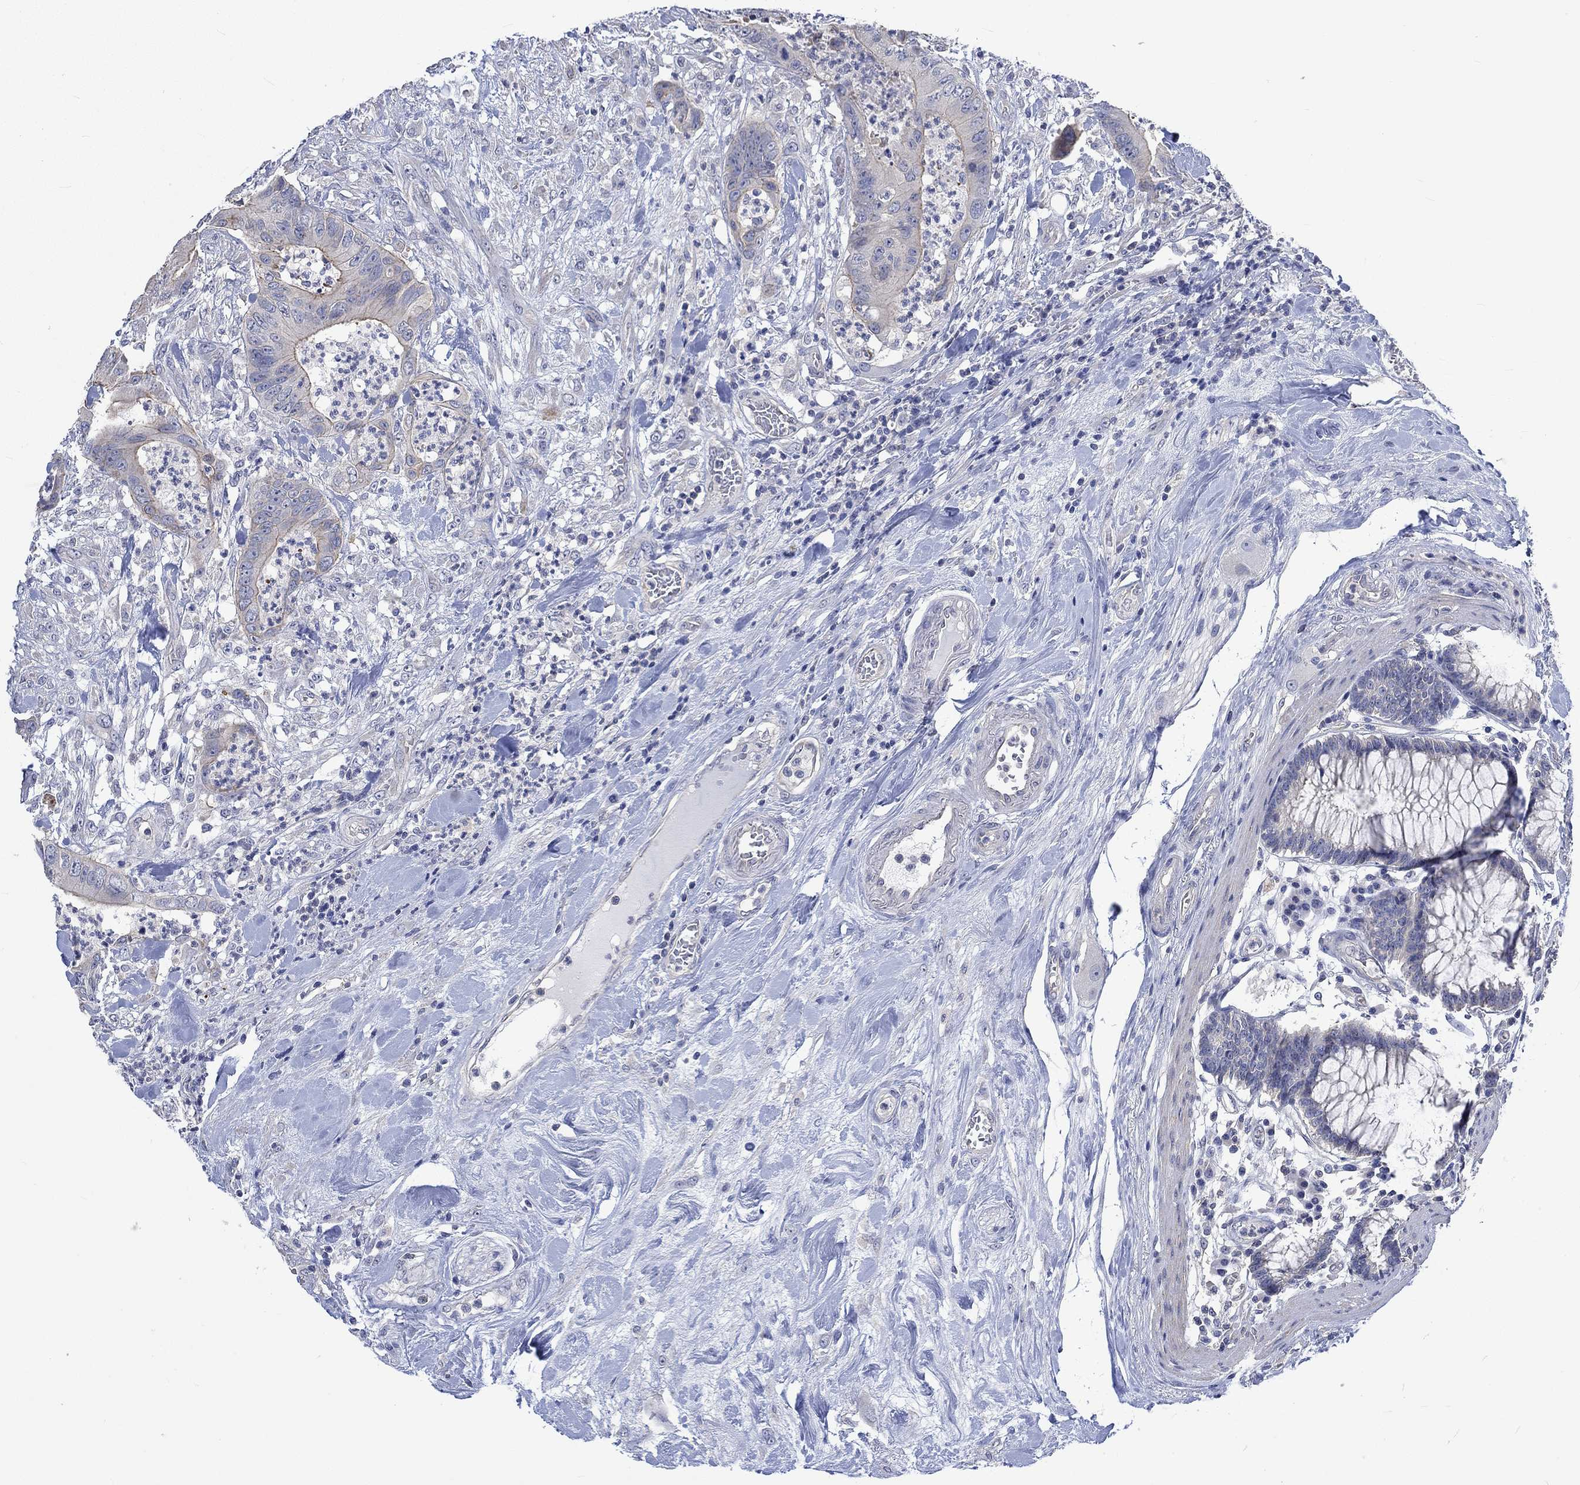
{"staining": {"intensity": "moderate", "quantity": "<25%", "location": "cytoplasmic/membranous"}, "tissue": "colorectal cancer", "cell_type": "Tumor cells", "image_type": "cancer", "snomed": [{"axis": "morphology", "description": "Adenocarcinoma, NOS"}, {"axis": "topography", "description": "Colon"}], "caption": "An image of colorectal cancer (adenocarcinoma) stained for a protein displays moderate cytoplasmic/membranous brown staining in tumor cells.", "gene": "AGRP", "patient": {"sex": "male", "age": 84}}